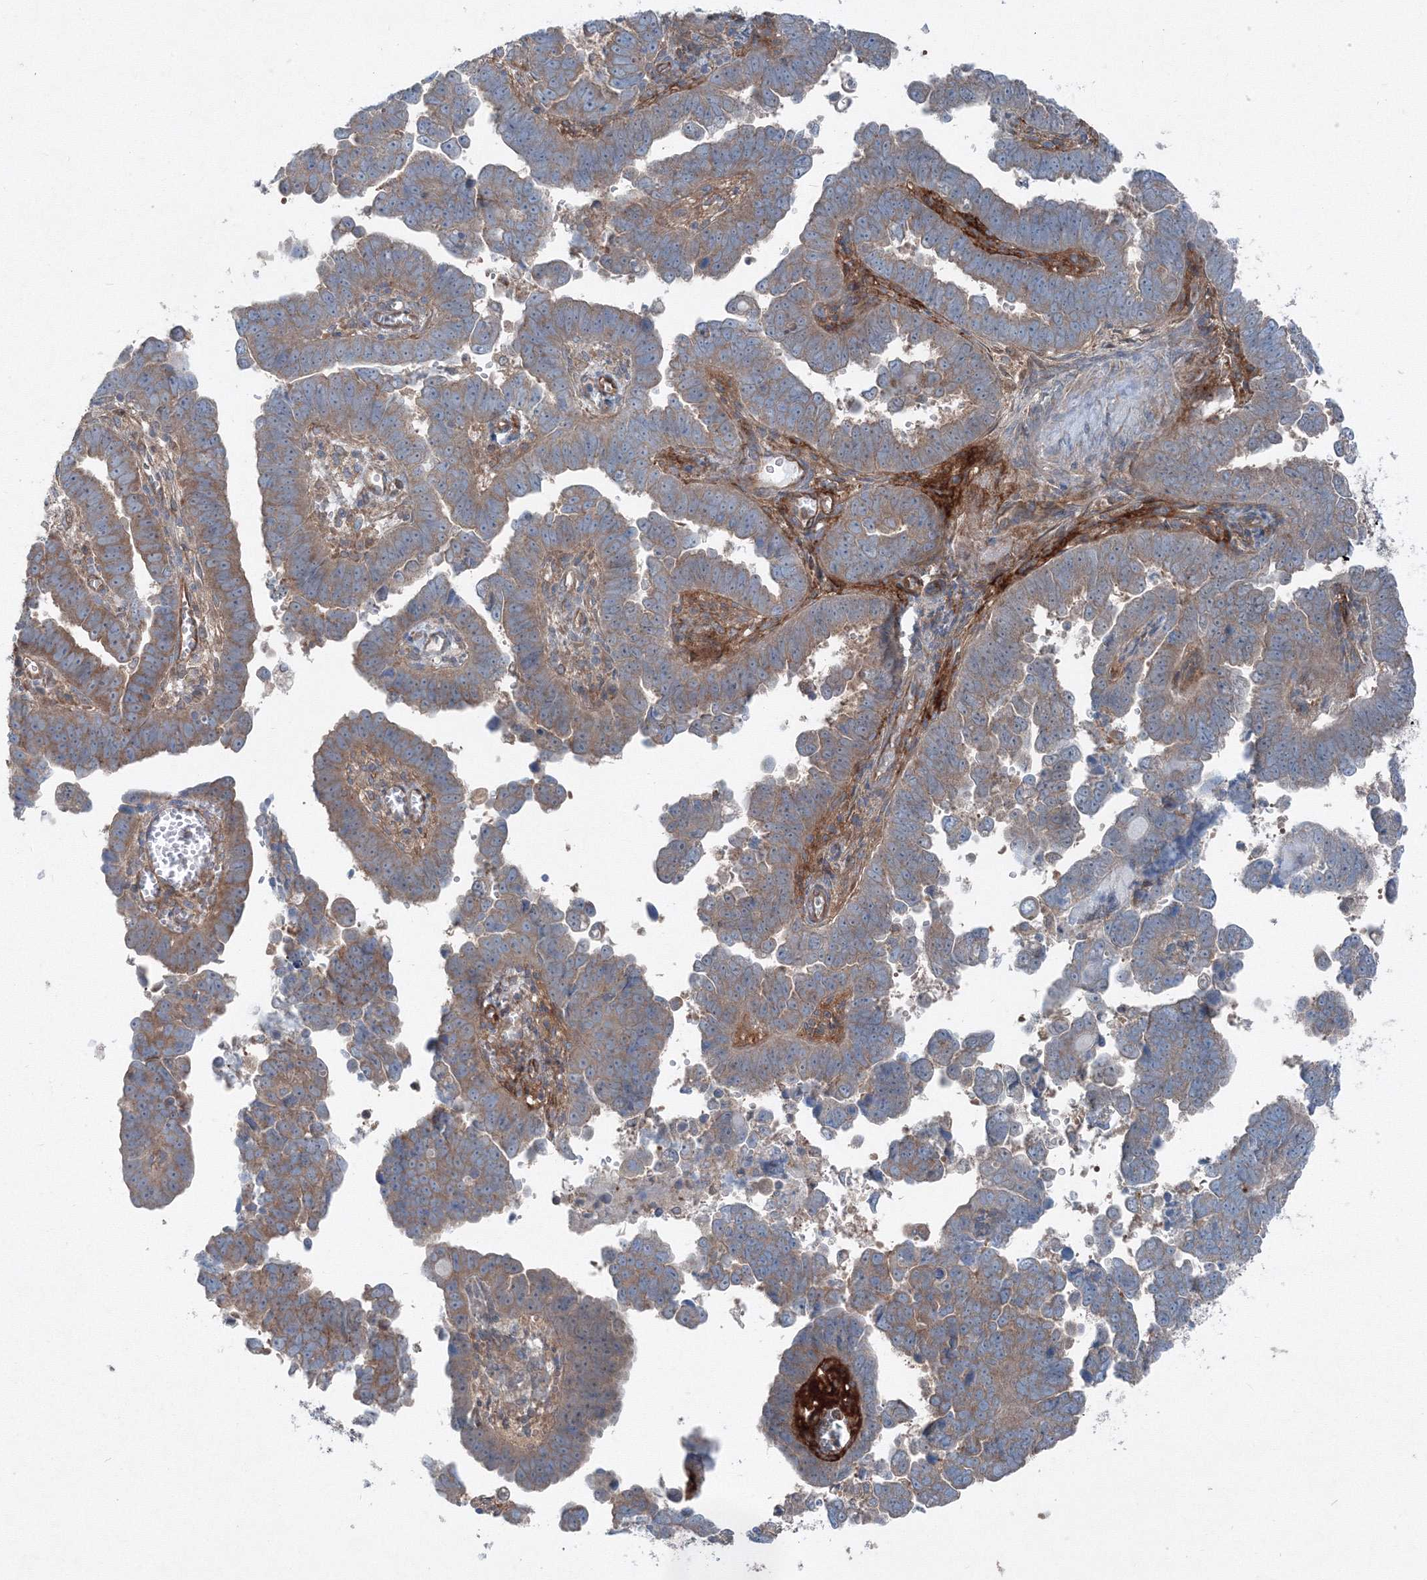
{"staining": {"intensity": "moderate", "quantity": ">75%", "location": "cytoplasmic/membranous"}, "tissue": "endometrial cancer", "cell_type": "Tumor cells", "image_type": "cancer", "snomed": [{"axis": "morphology", "description": "Adenocarcinoma, NOS"}, {"axis": "topography", "description": "Endometrium"}], "caption": "There is medium levels of moderate cytoplasmic/membranous expression in tumor cells of endometrial cancer (adenocarcinoma), as demonstrated by immunohistochemical staining (brown color).", "gene": "TPRKB", "patient": {"sex": "female", "age": 75}}